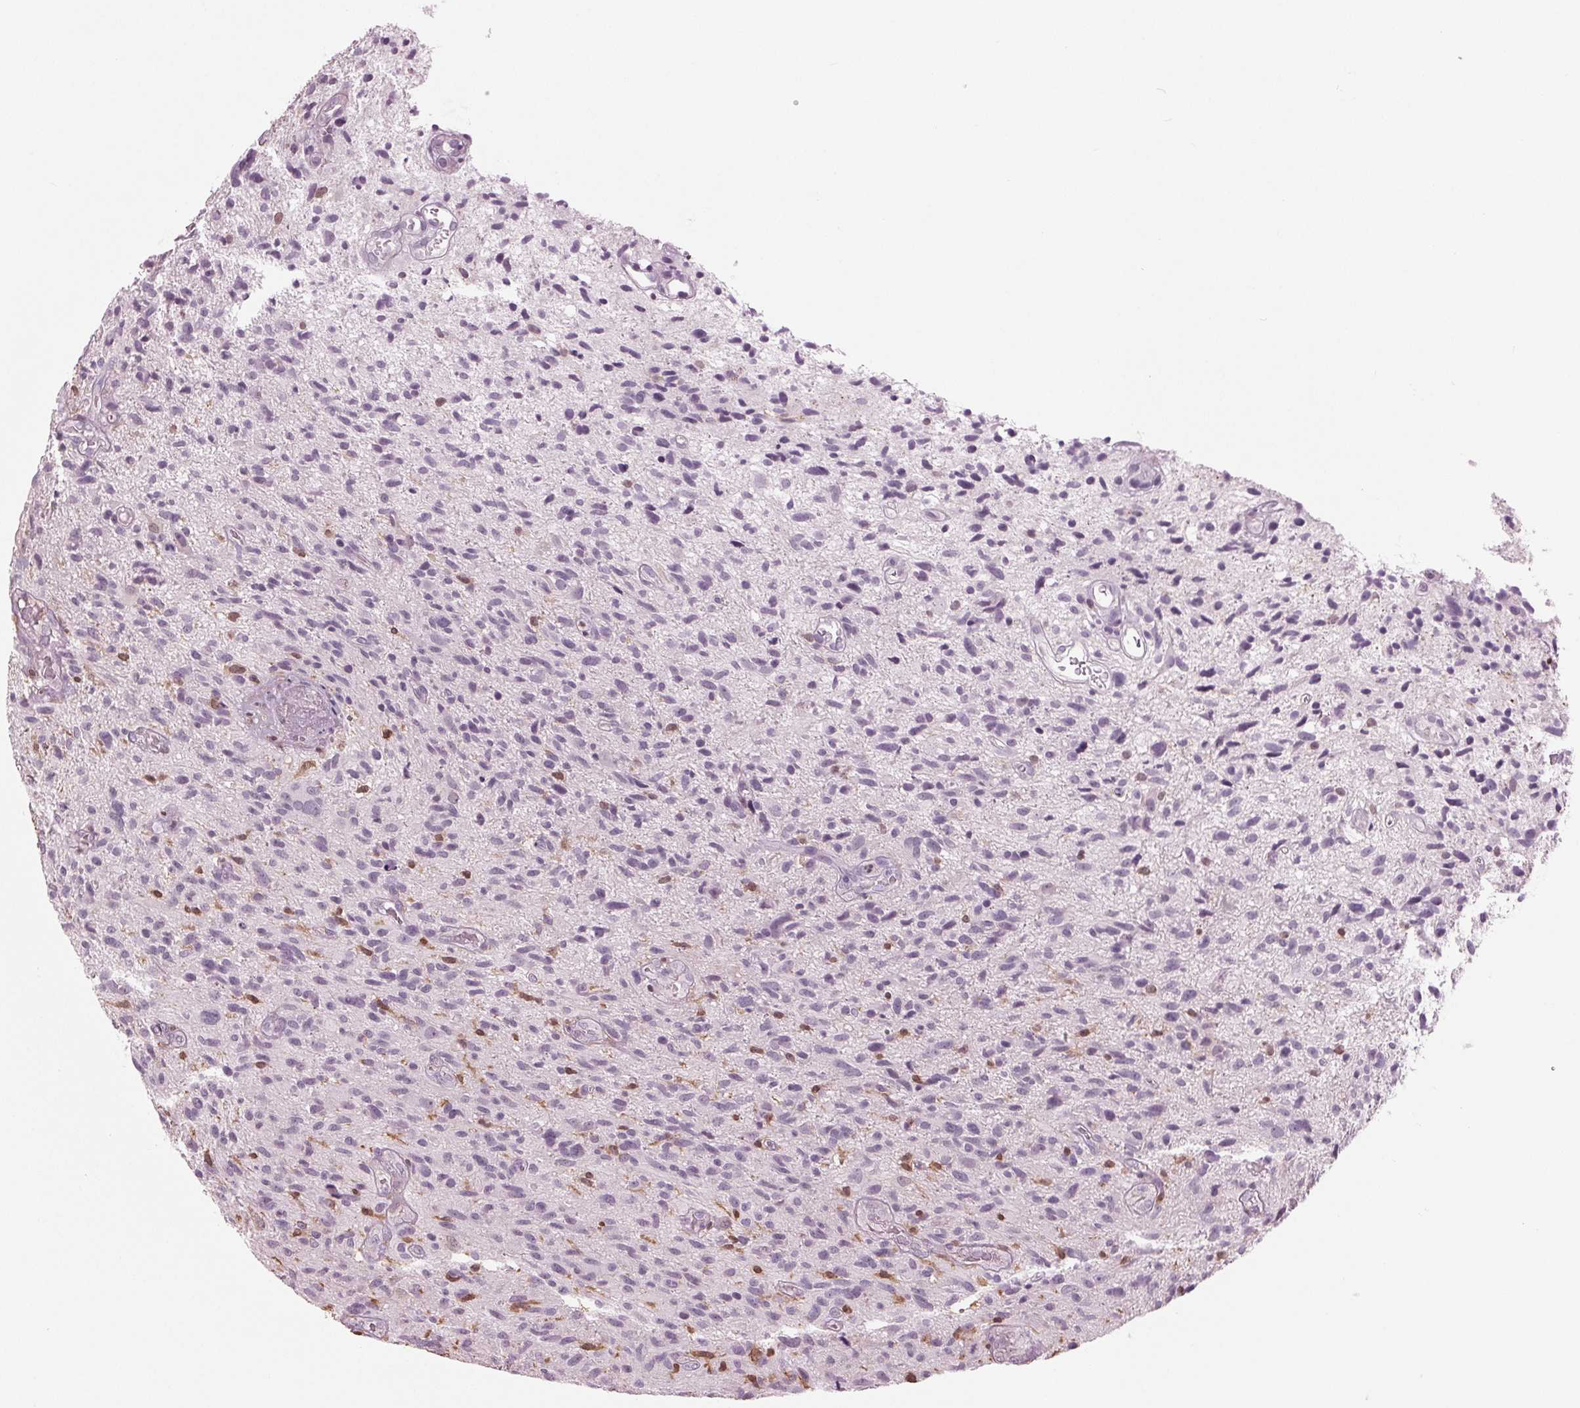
{"staining": {"intensity": "negative", "quantity": "none", "location": "none"}, "tissue": "glioma", "cell_type": "Tumor cells", "image_type": "cancer", "snomed": [{"axis": "morphology", "description": "Glioma, malignant, High grade"}, {"axis": "topography", "description": "Brain"}], "caption": "Tumor cells show no significant protein positivity in high-grade glioma (malignant).", "gene": "BTLA", "patient": {"sex": "male", "age": 75}}